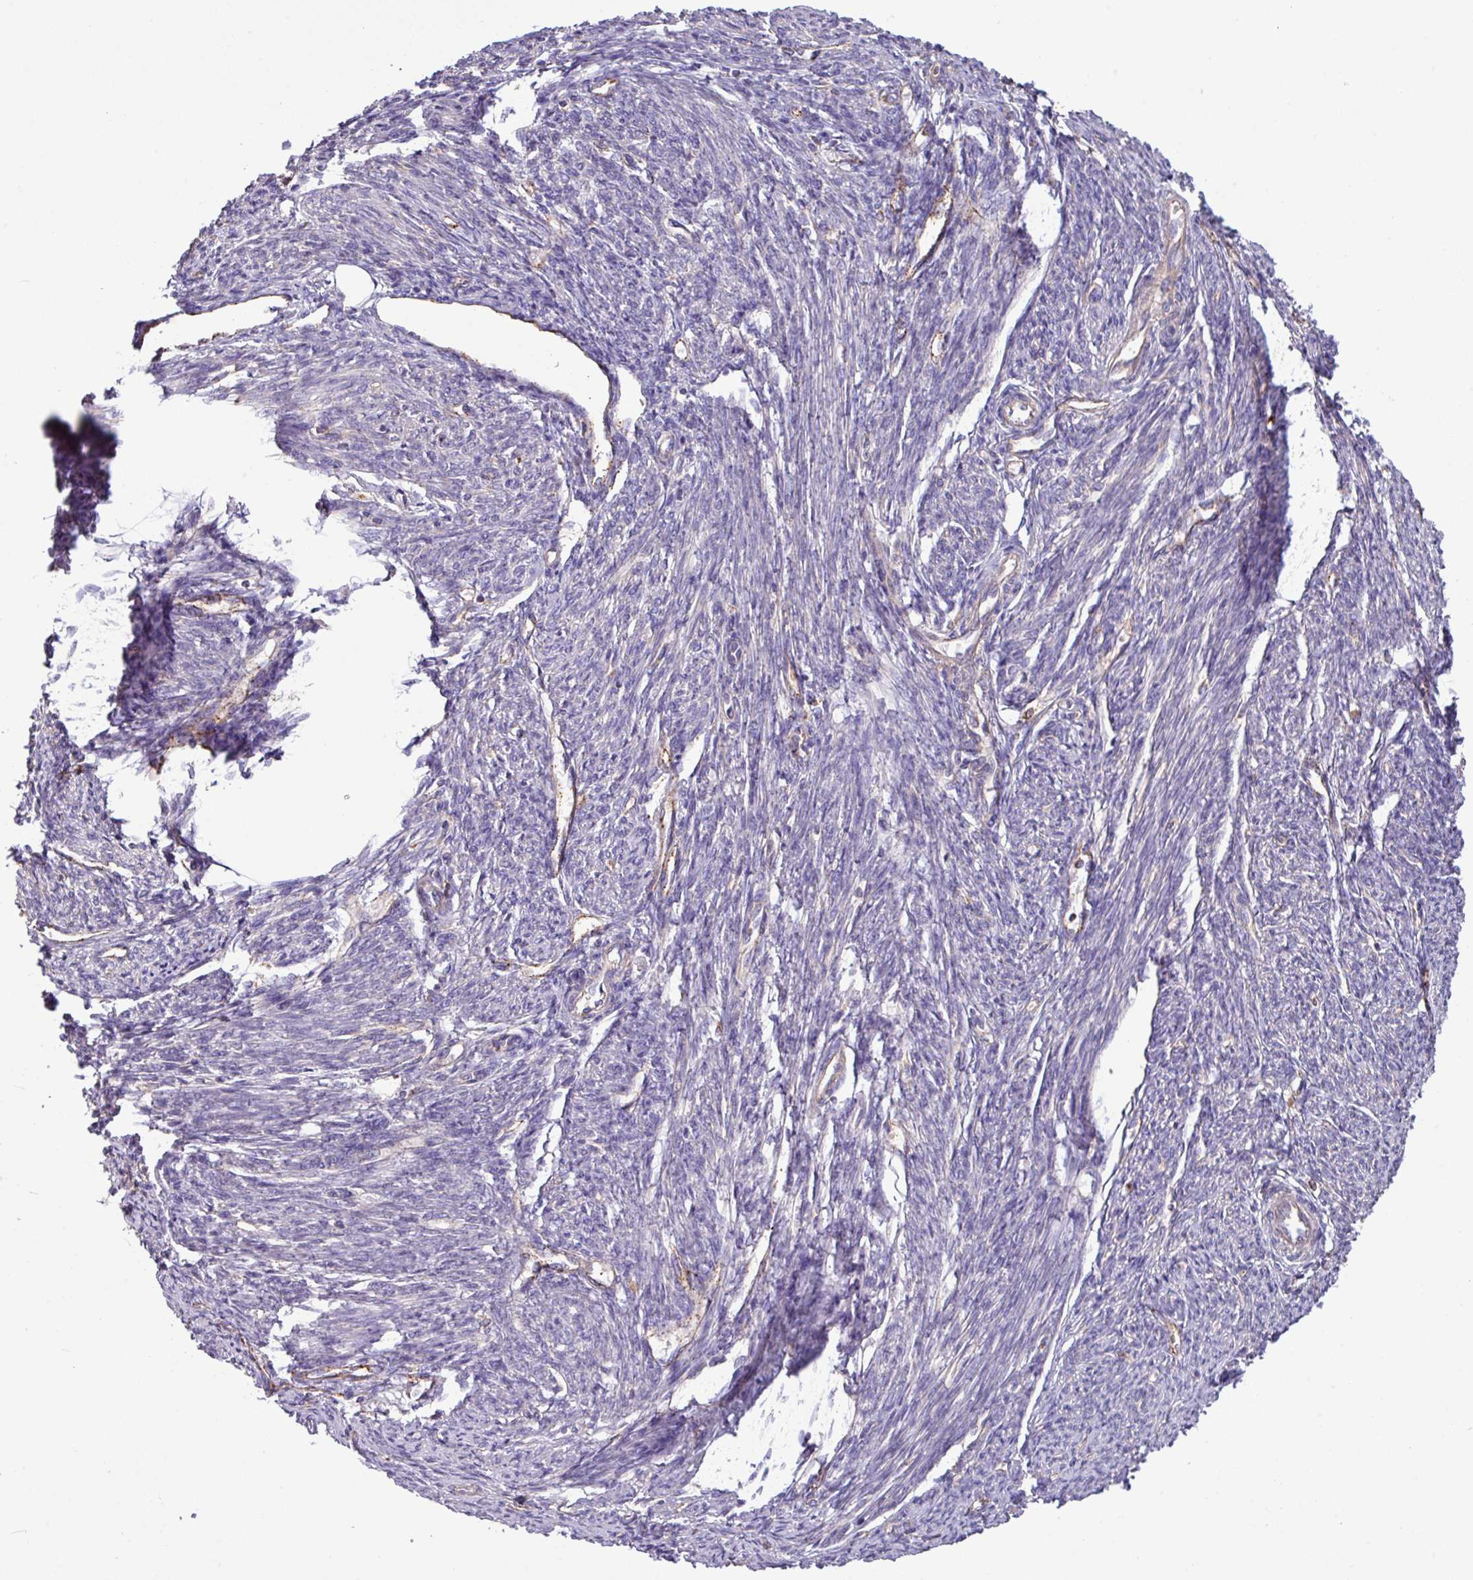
{"staining": {"intensity": "negative", "quantity": "none", "location": "none"}, "tissue": "smooth muscle", "cell_type": "Smooth muscle cells", "image_type": "normal", "snomed": [{"axis": "morphology", "description": "Normal tissue, NOS"}, {"axis": "topography", "description": "Smooth muscle"}, {"axis": "topography", "description": "Fallopian tube"}], "caption": "Immunohistochemistry photomicrograph of unremarkable smooth muscle: smooth muscle stained with DAB (3,3'-diaminobenzidine) shows no significant protein expression in smooth muscle cells.", "gene": "PPM1J", "patient": {"sex": "female", "age": 59}}